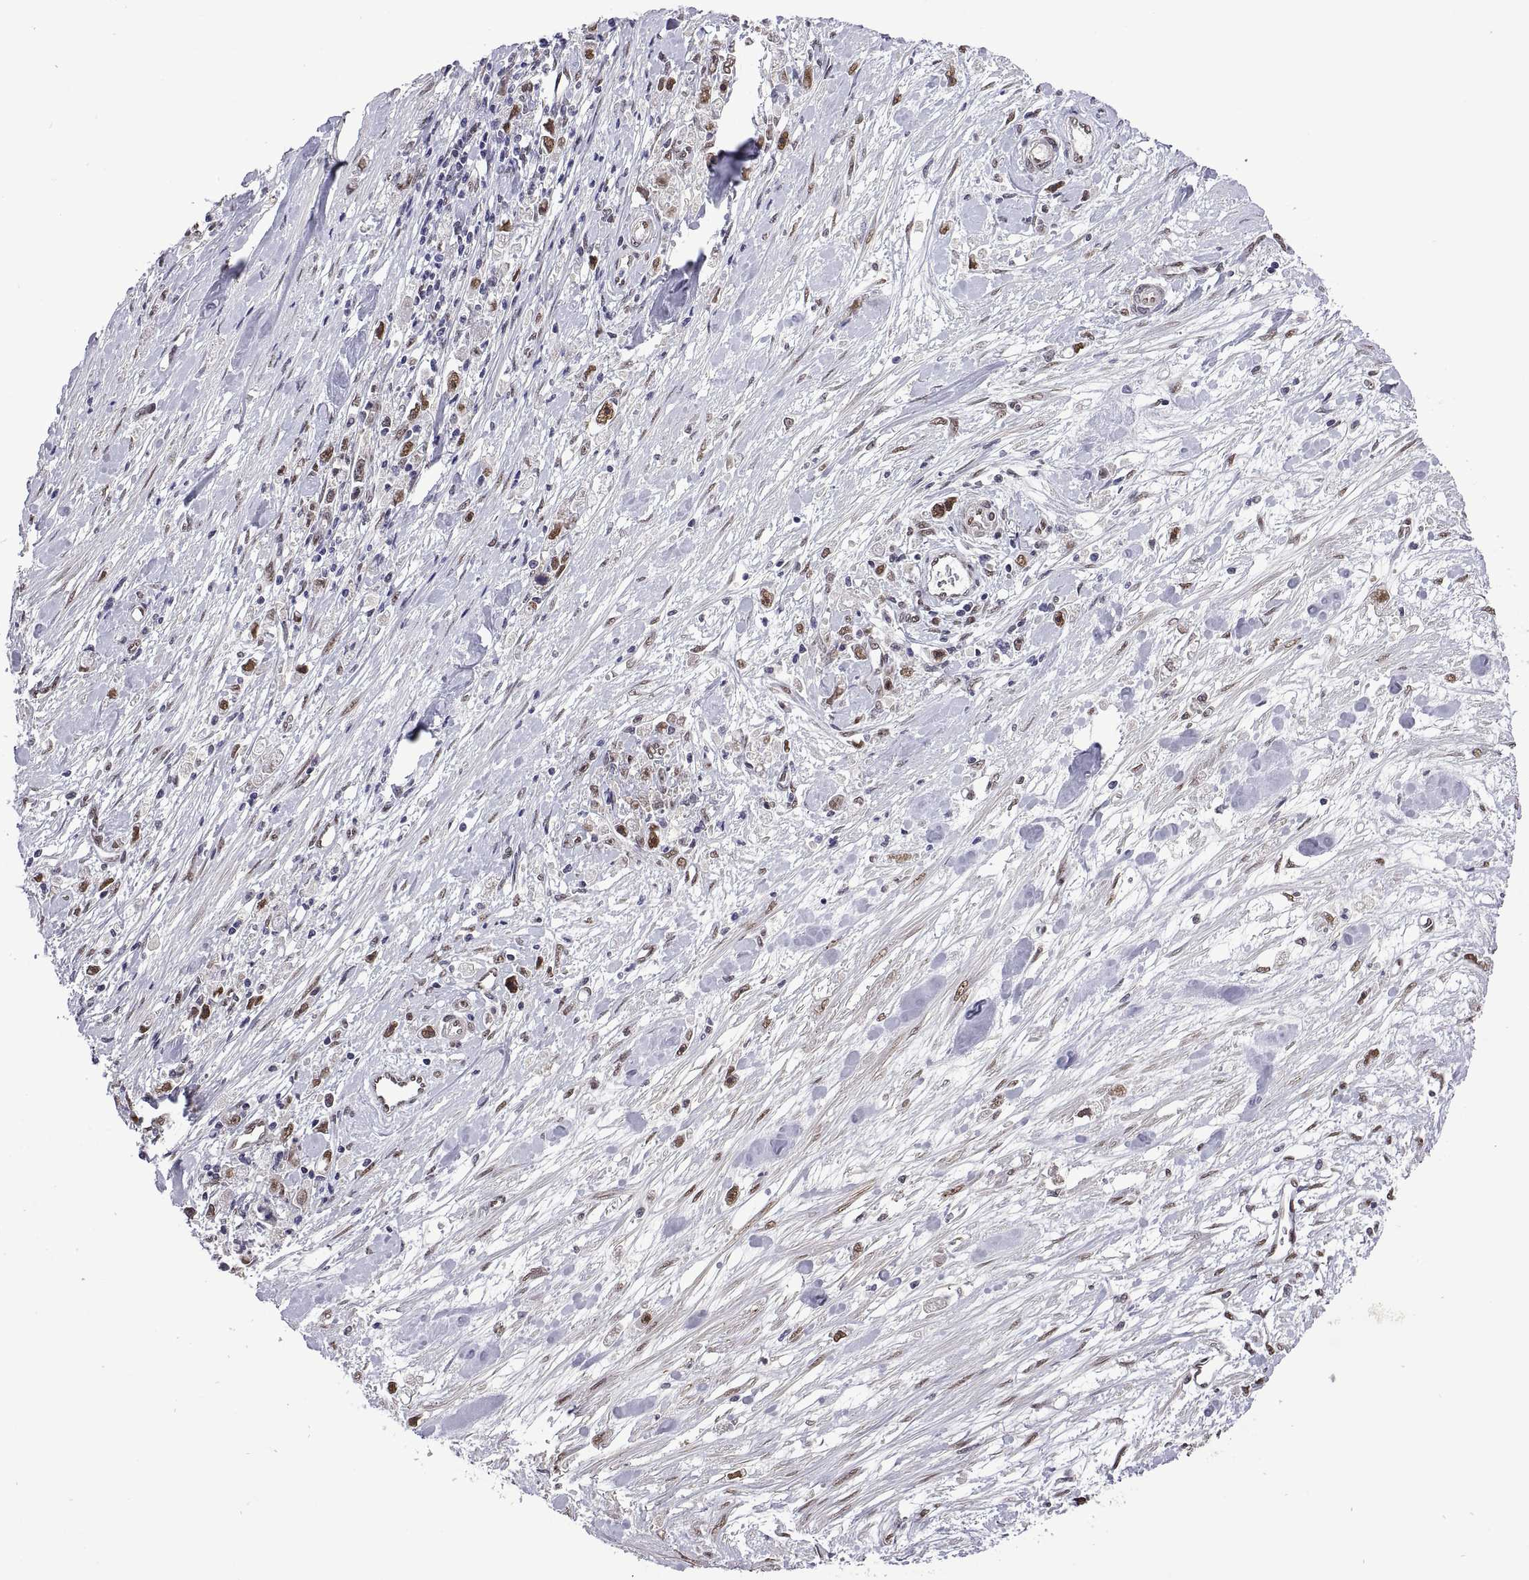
{"staining": {"intensity": "moderate", "quantity": "25%-75%", "location": "nuclear"}, "tissue": "stomach cancer", "cell_type": "Tumor cells", "image_type": "cancer", "snomed": [{"axis": "morphology", "description": "Adenocarcinoma, NOS"}, {"axis": "topography", "description": "Stomach"}], "caption": "Tumor cells demonstrate moderate nuclear expression in approximately 25%-75% of cells in stomach cancer.", "gene": "NR4A1", "patient": {"sex": "female", "age": 59}}